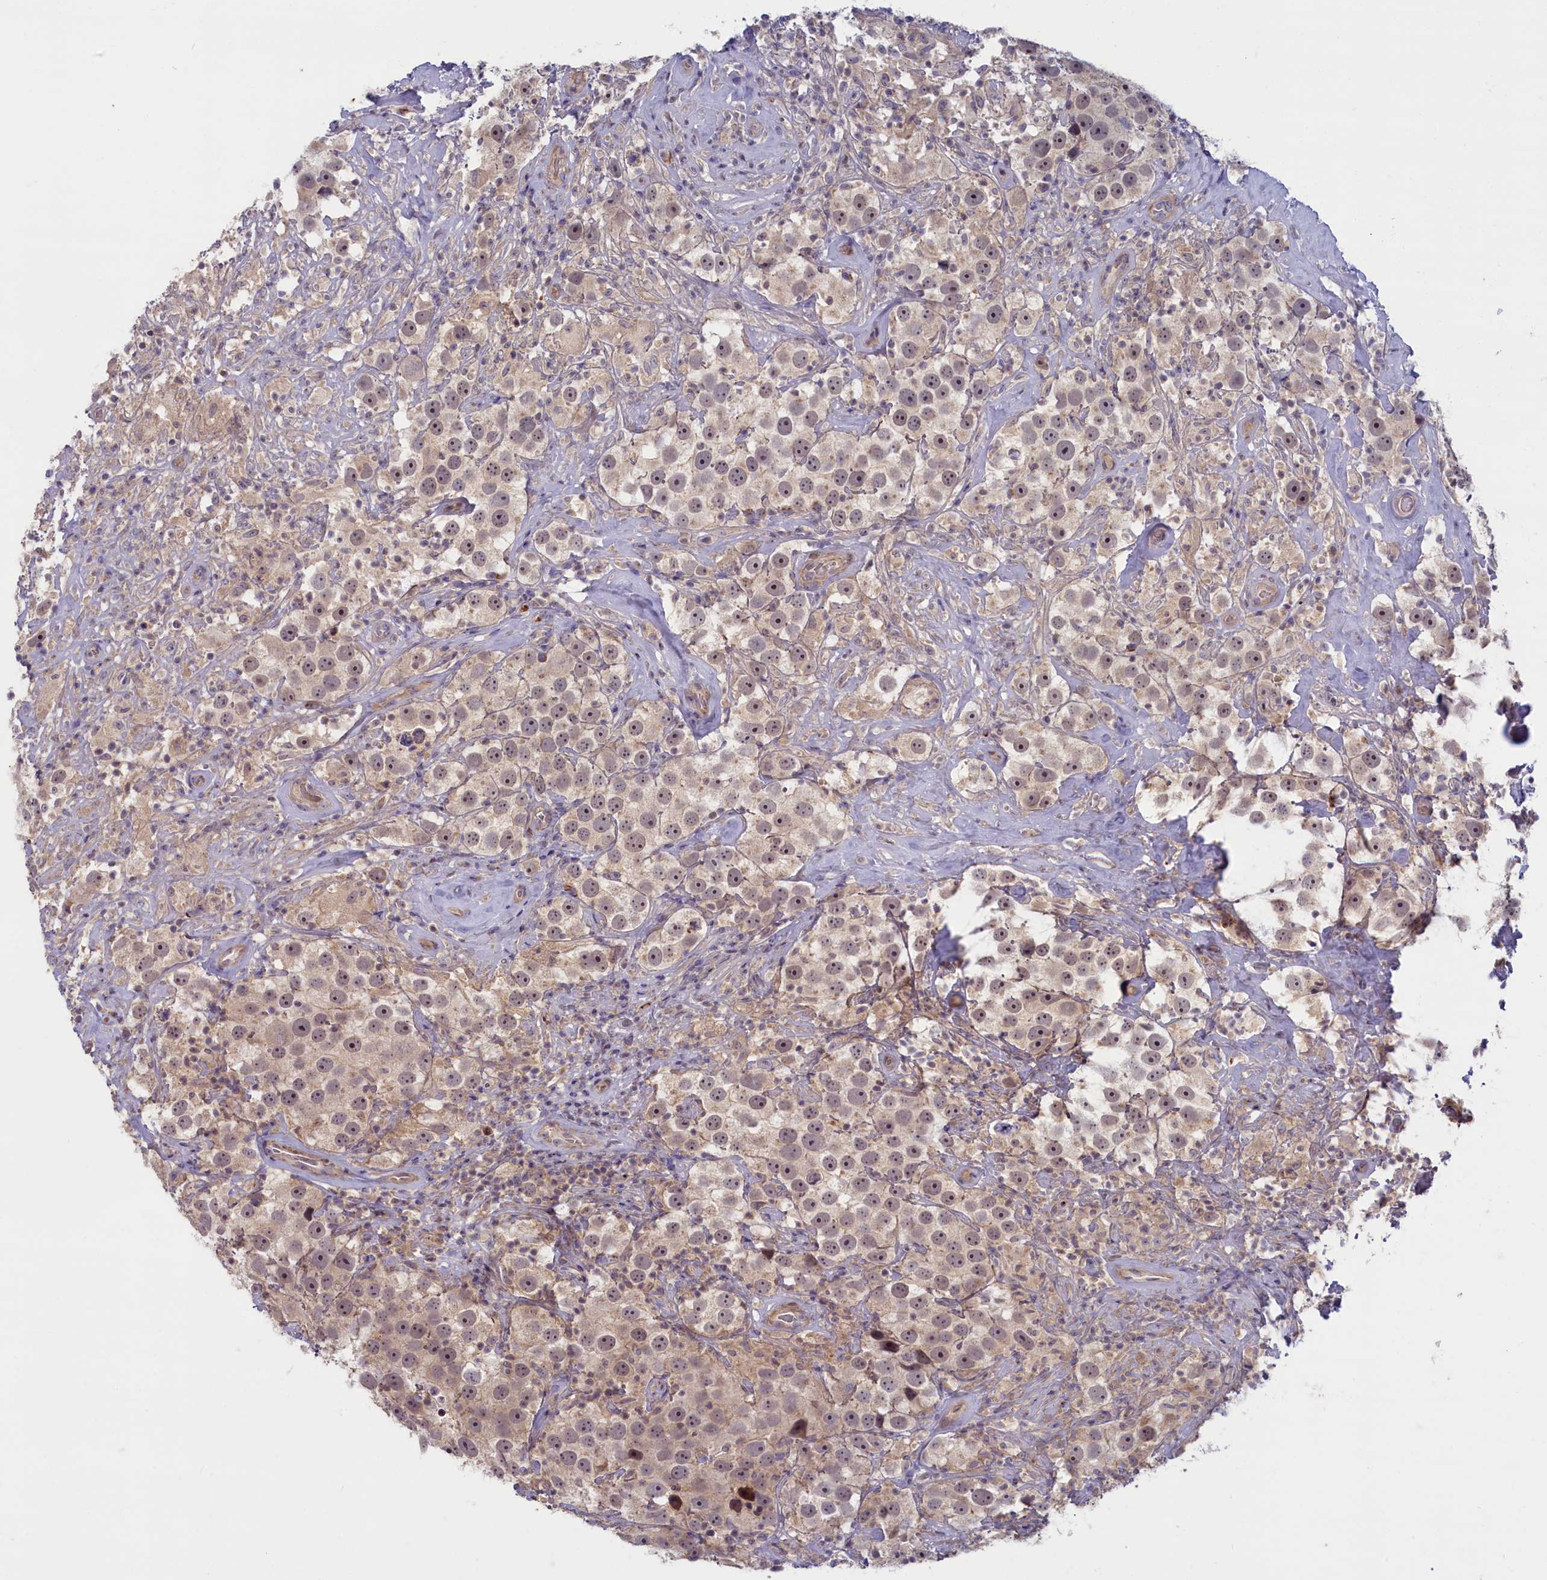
{"staining": {"intensity": "weak", "quantity": "<25%", "location": "cytoplasmic/membranous"}, "tissue": "testis cancer", "cell_type": "Tumor cells", "image_type": "cancer", "snomed": [{"axis": "morphology", "description": "Seminoma, NOS"}, {"axis": "topography", "description": "Testis"}], "caption": "Tumor cells are negative for protein expression in human seminoma (testis).", "gene": "TRPM4", "patient": {"sex": "male", "age": 49}}